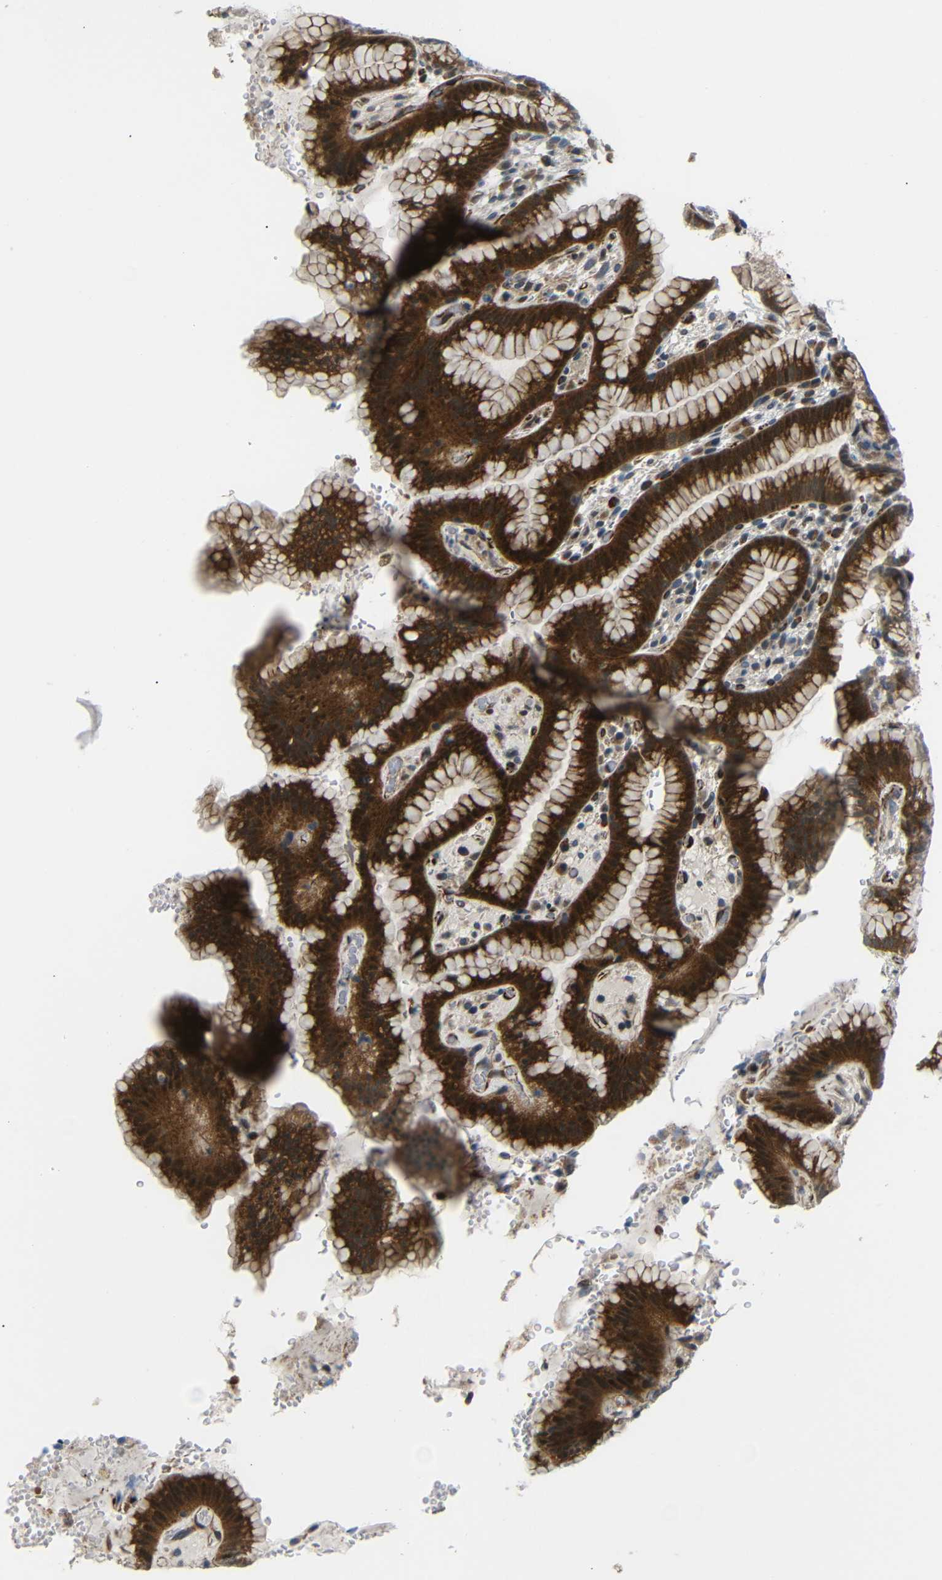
{"staining": {"intensity": "strong", "quantity": ">75%", "location": "cytoplasmic/membranous"}, "tissue": "stomach", "cell_type": "Glandular cells", "image_type": "normal", "snomed": [{"axis": "morphology", "description": "Normal tissue, NOS"}, {"axis": "topography", "description": "Stomach, lower"}], "caption": "Immunohistochemical staining of normal stomach displays >75% levels of strong cytoplasmic/membranous protein positivity in about >75% of glandular cells. The protein of interest is shown in brown color, while the nuclei are stained blue.", "gene": "SYDE1", "patient": {"sex": "male", "age": 52}}